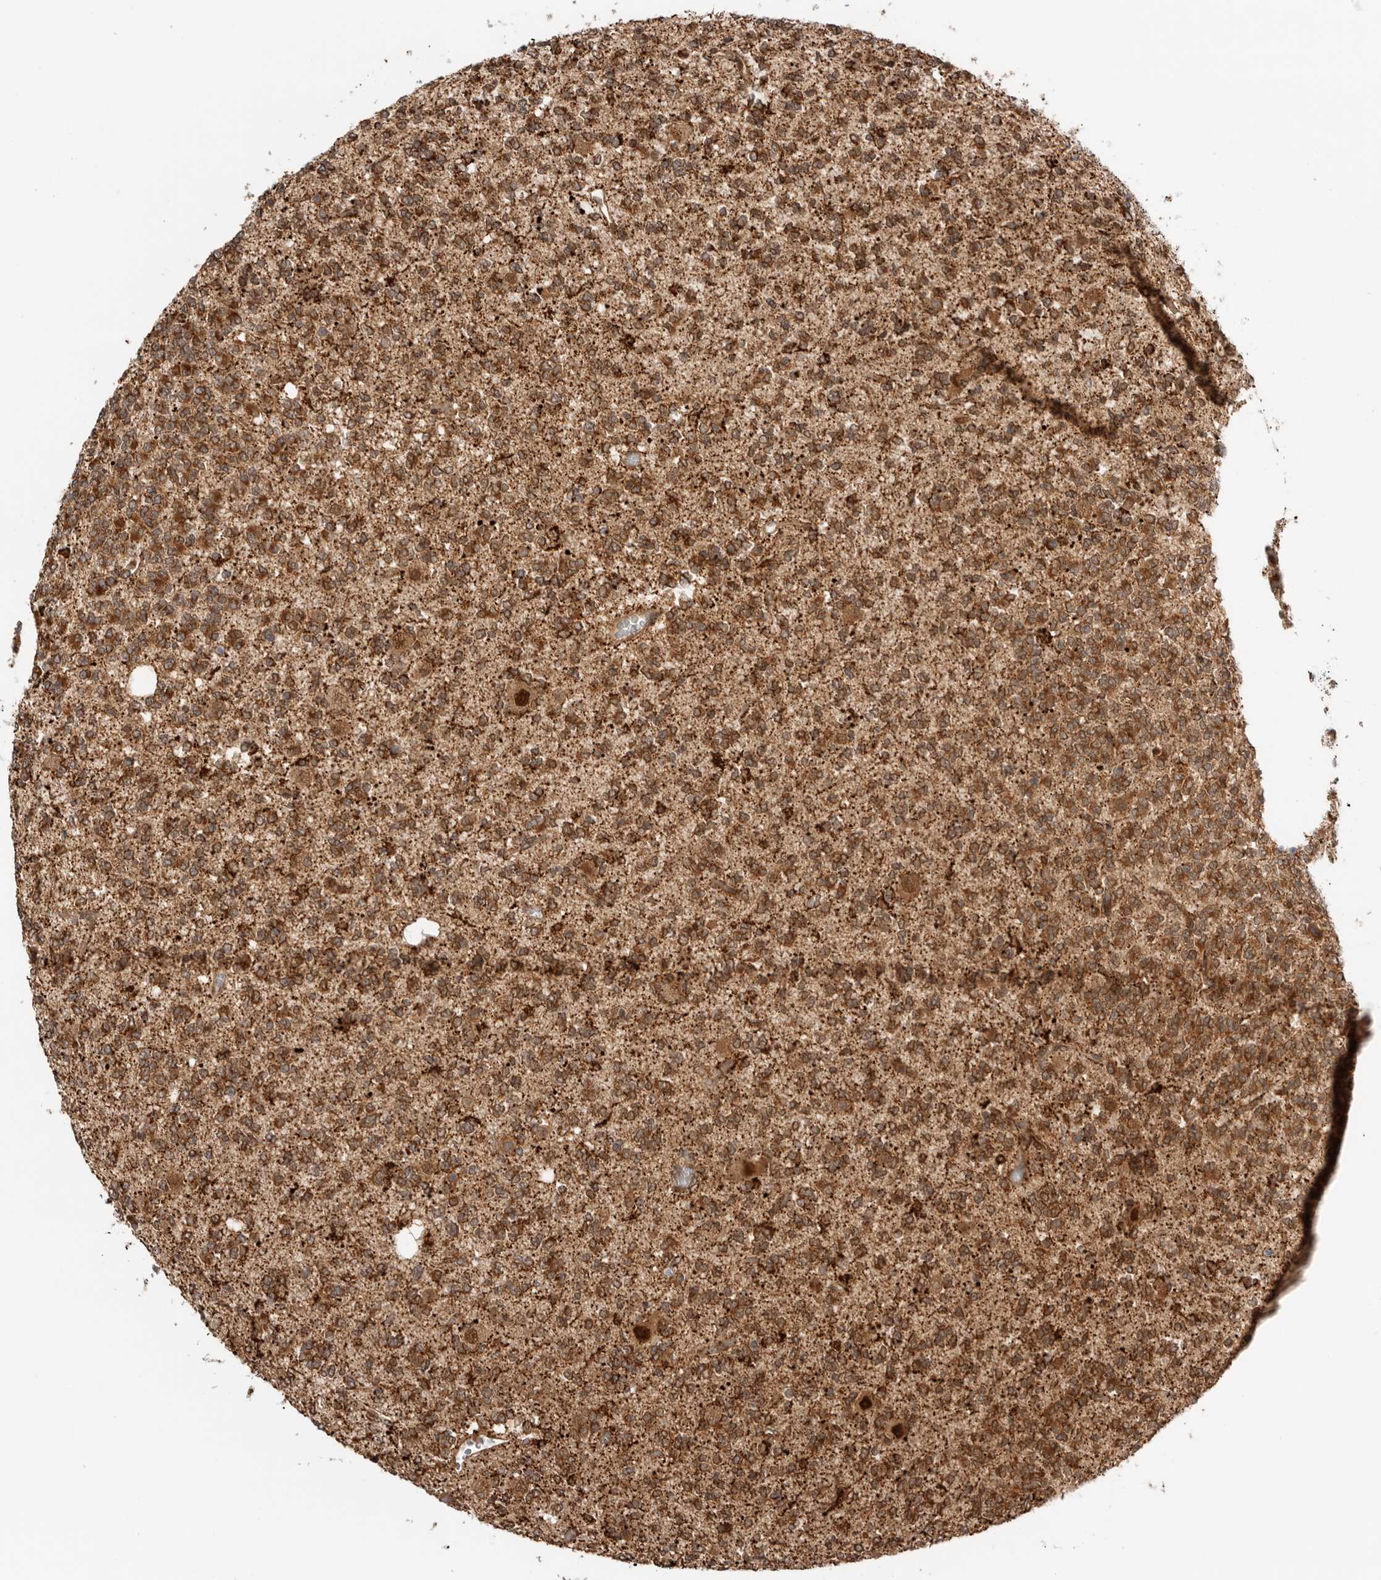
{"staining": {"intensity": "strong", "quantity": ">75%", "location": "cytoplasmic/membranous"}, "tissue": "glioma", "cell_type": "Tumor cells", "image_type": "cancer", "snomed": [{"axis": "morphology", "description": "Glioma, malignant, Low grade"}, {"axis": "topography", "description": "Brain"}], "caption": "Immunohistochemical staining of human malignant glioma (low-grade) shows strong cytoplasmic/membranous protein positivity in about >75% of tumor cells.", "gene": "DCAF8", "patient": {"sex": "male", "age": 38}}